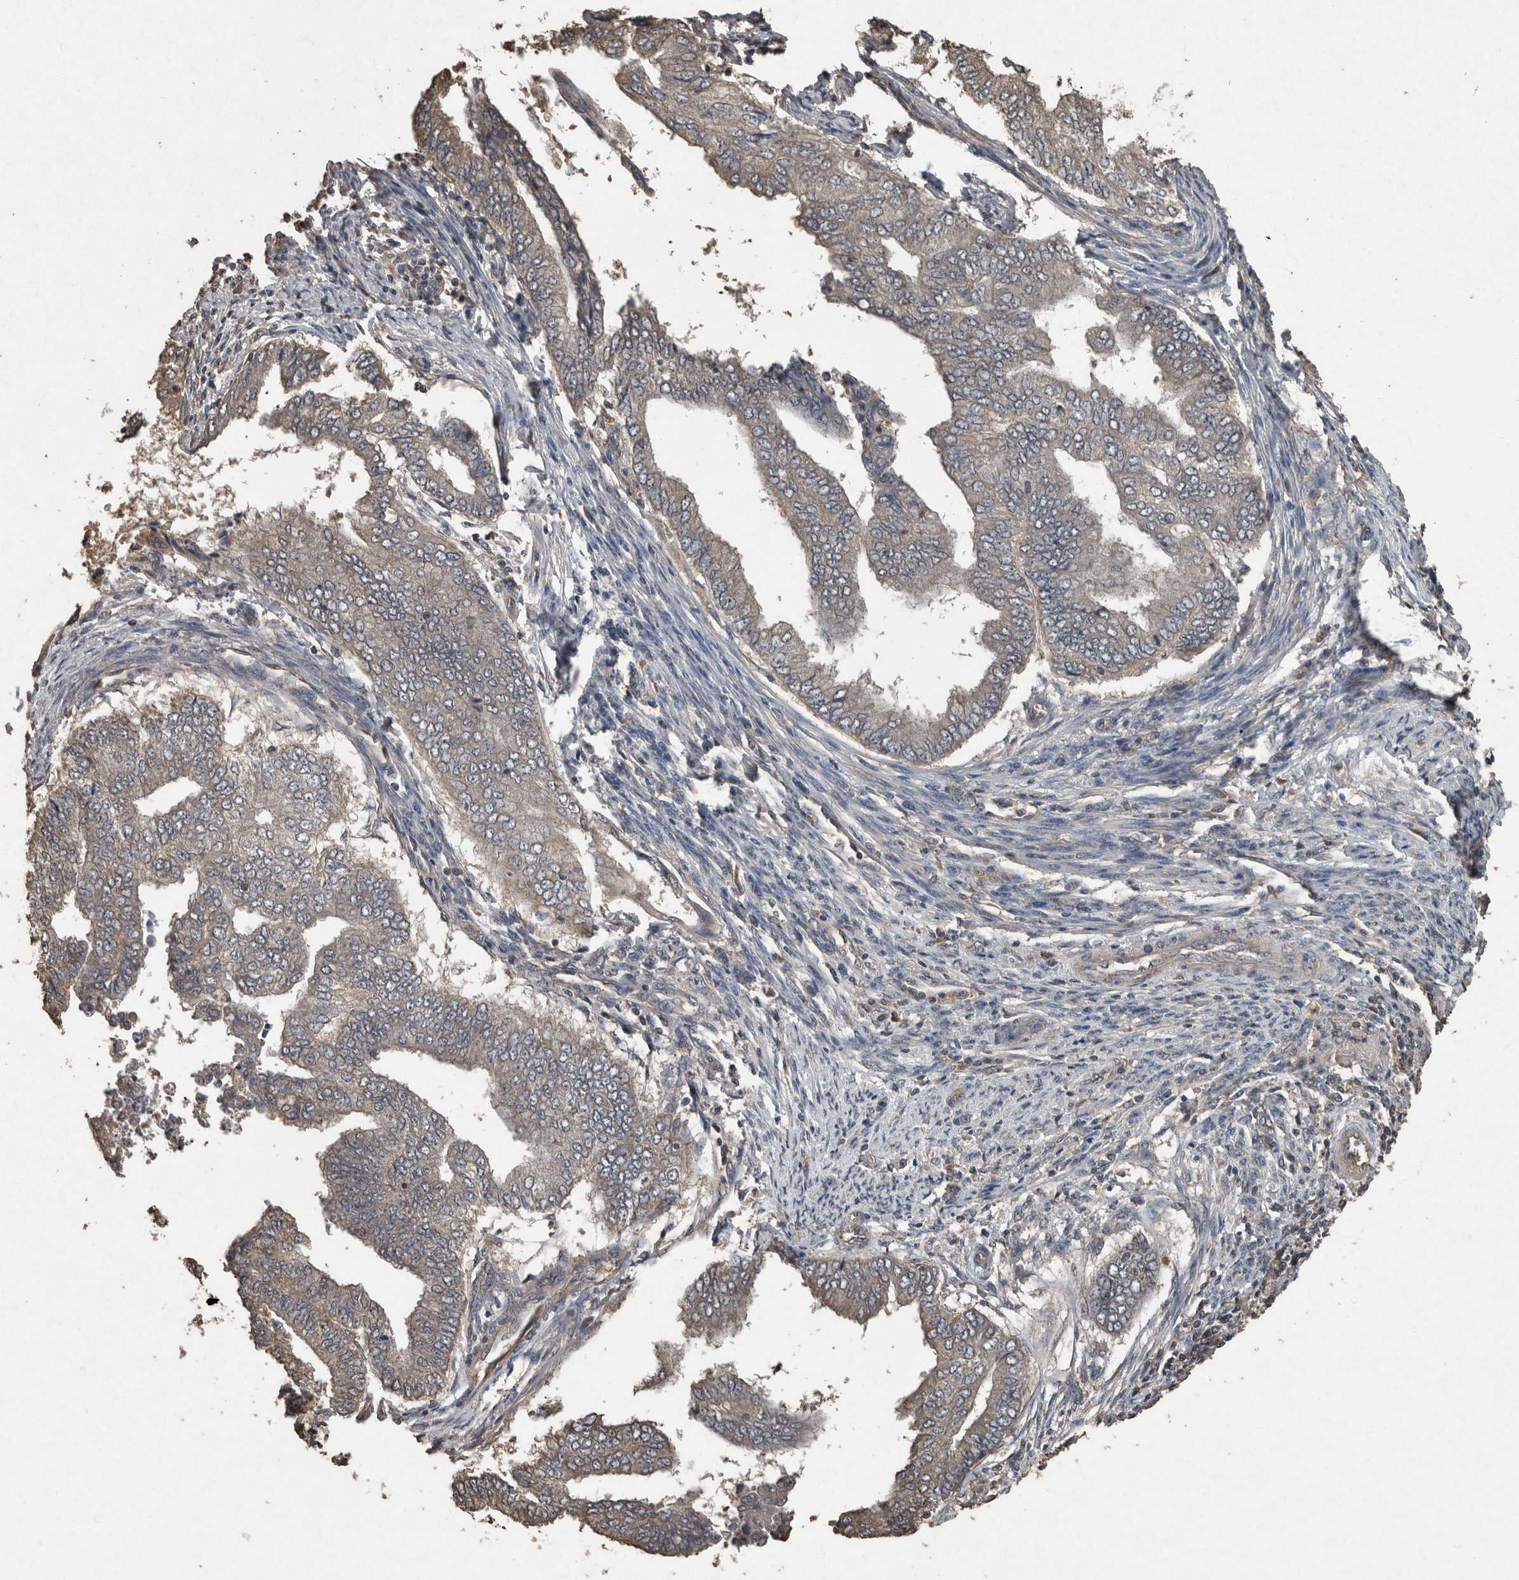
{"staining": {"intensity": "weak", "quantity": "<25%", "location": "cytoplasmic/membranous"}, "tissue": "endometrial cancer", "cell_type": "Tumor cells", "image_type": "cancer", "snomed": [{"axis": "morphology", "description": "Polyp, NOS"}, {"axis": "morphology", "description": "Adenocarcinoma, NOS"}, {"axis": "morphology", "description": "Adenoma, NOS"}, {"axis": "topography", "description": "Endometrium"}], "caption": "Immunohistochemistry (IHC) micrograph of human endometrial cancer stained for a protein (brown), which displays no expression in tumor cells.", "gene": "FGFRL1", "patient": {"sex": "female", "age": 79}}